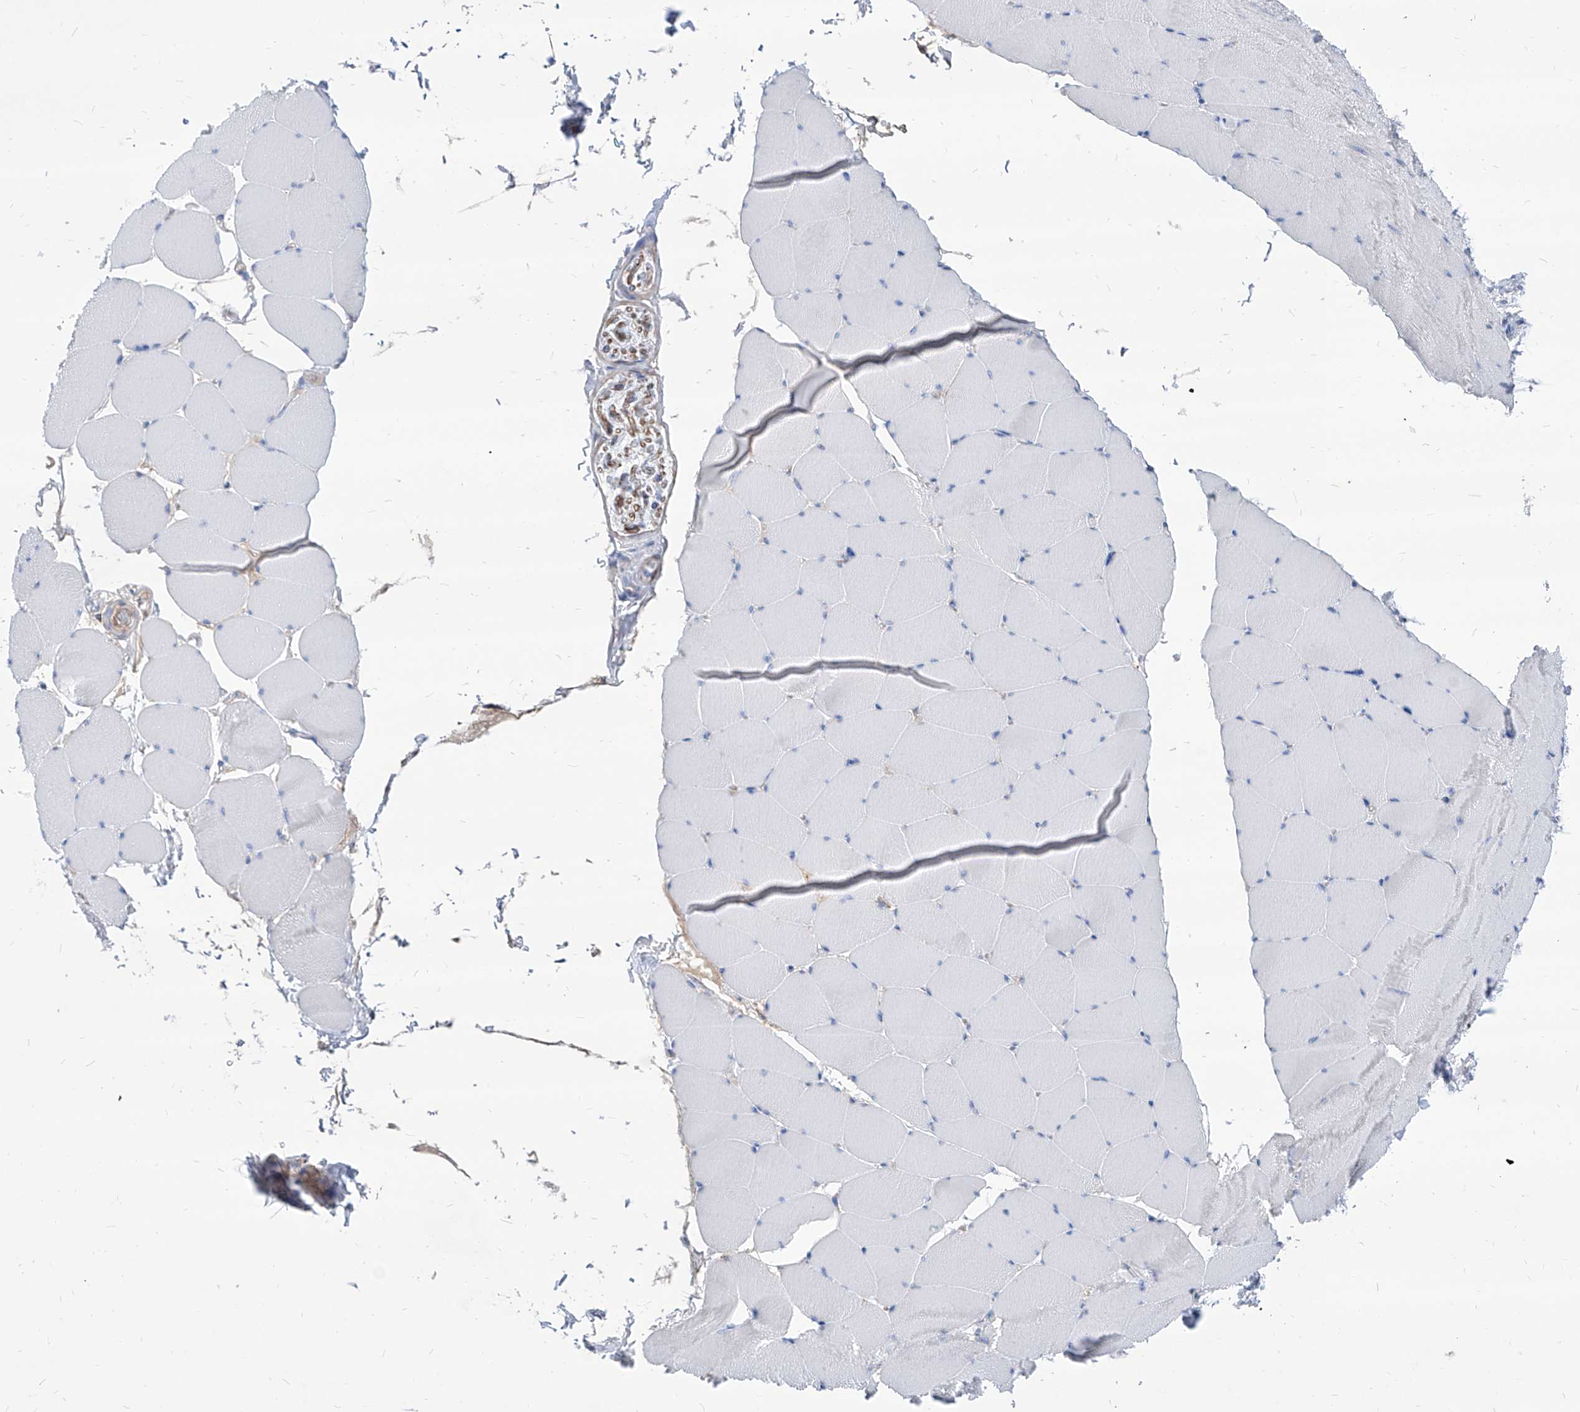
{"staining": {"intensity": "negative", "quantity": "none", "location": "none"}, "tissue": "skeletal muscle", "cell_type": "Myocytes", "image_type": "normal", "snomed": [{"axis": "morphology", "description": "Normal tissue, NOS"}, {"axis": "topography", "description": "Skeletal muscle"}], "caption": "A micrograph of human skeletal muscle is negative for staining in myocytes. Brightfield microscopy of immunohistochemistry (IHC) stained with DAB (3,3'-diaminobenzidine) (brown) and hematoxylin (blue), captured at high magnification.", "gene": "AKAP10", "patient": {"sex": "male", "age": 62}}